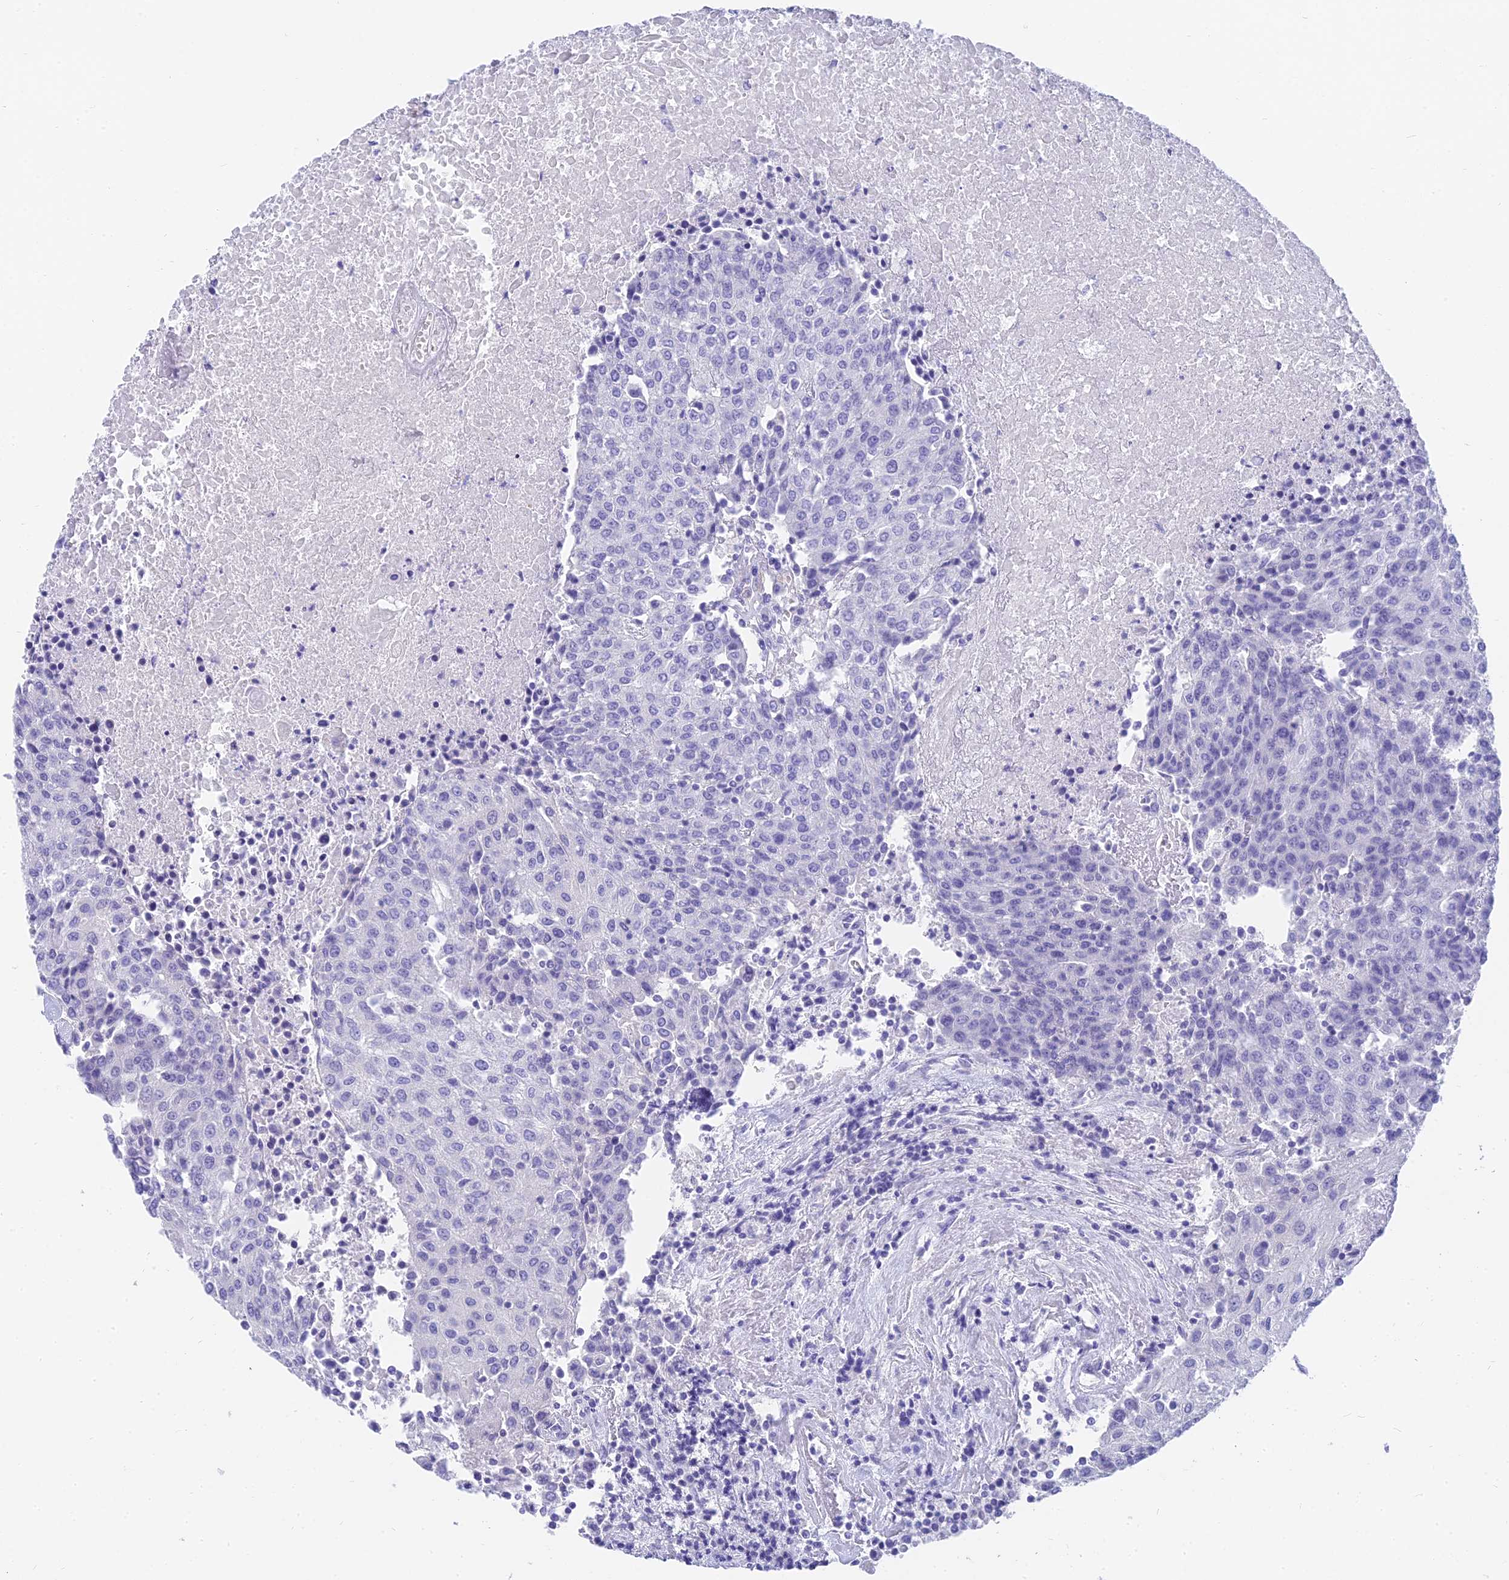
{"staining": {"intensity": "negative", "quantity": "none", "location": "none"}, "tissue": "urothelial cancer", "cell_type": "Tumor cells", "image_type": "cancer", "snomed": [{"axis": "morphology", "description": "Urothelial carcinoma, High grade"}, {"axis": "topography", "description": "Urinary bladder"}], "caption": "IHC of human urothelial carcinoma (high-grade) displays no expression in tumor cells. (Stains: DAB IHC with hematoxylin counter stain, Microscopy: brightfield microscopy at high magnification).", "gene": "SLC36A2", "patient": {"sex": "female", "age": 85}}